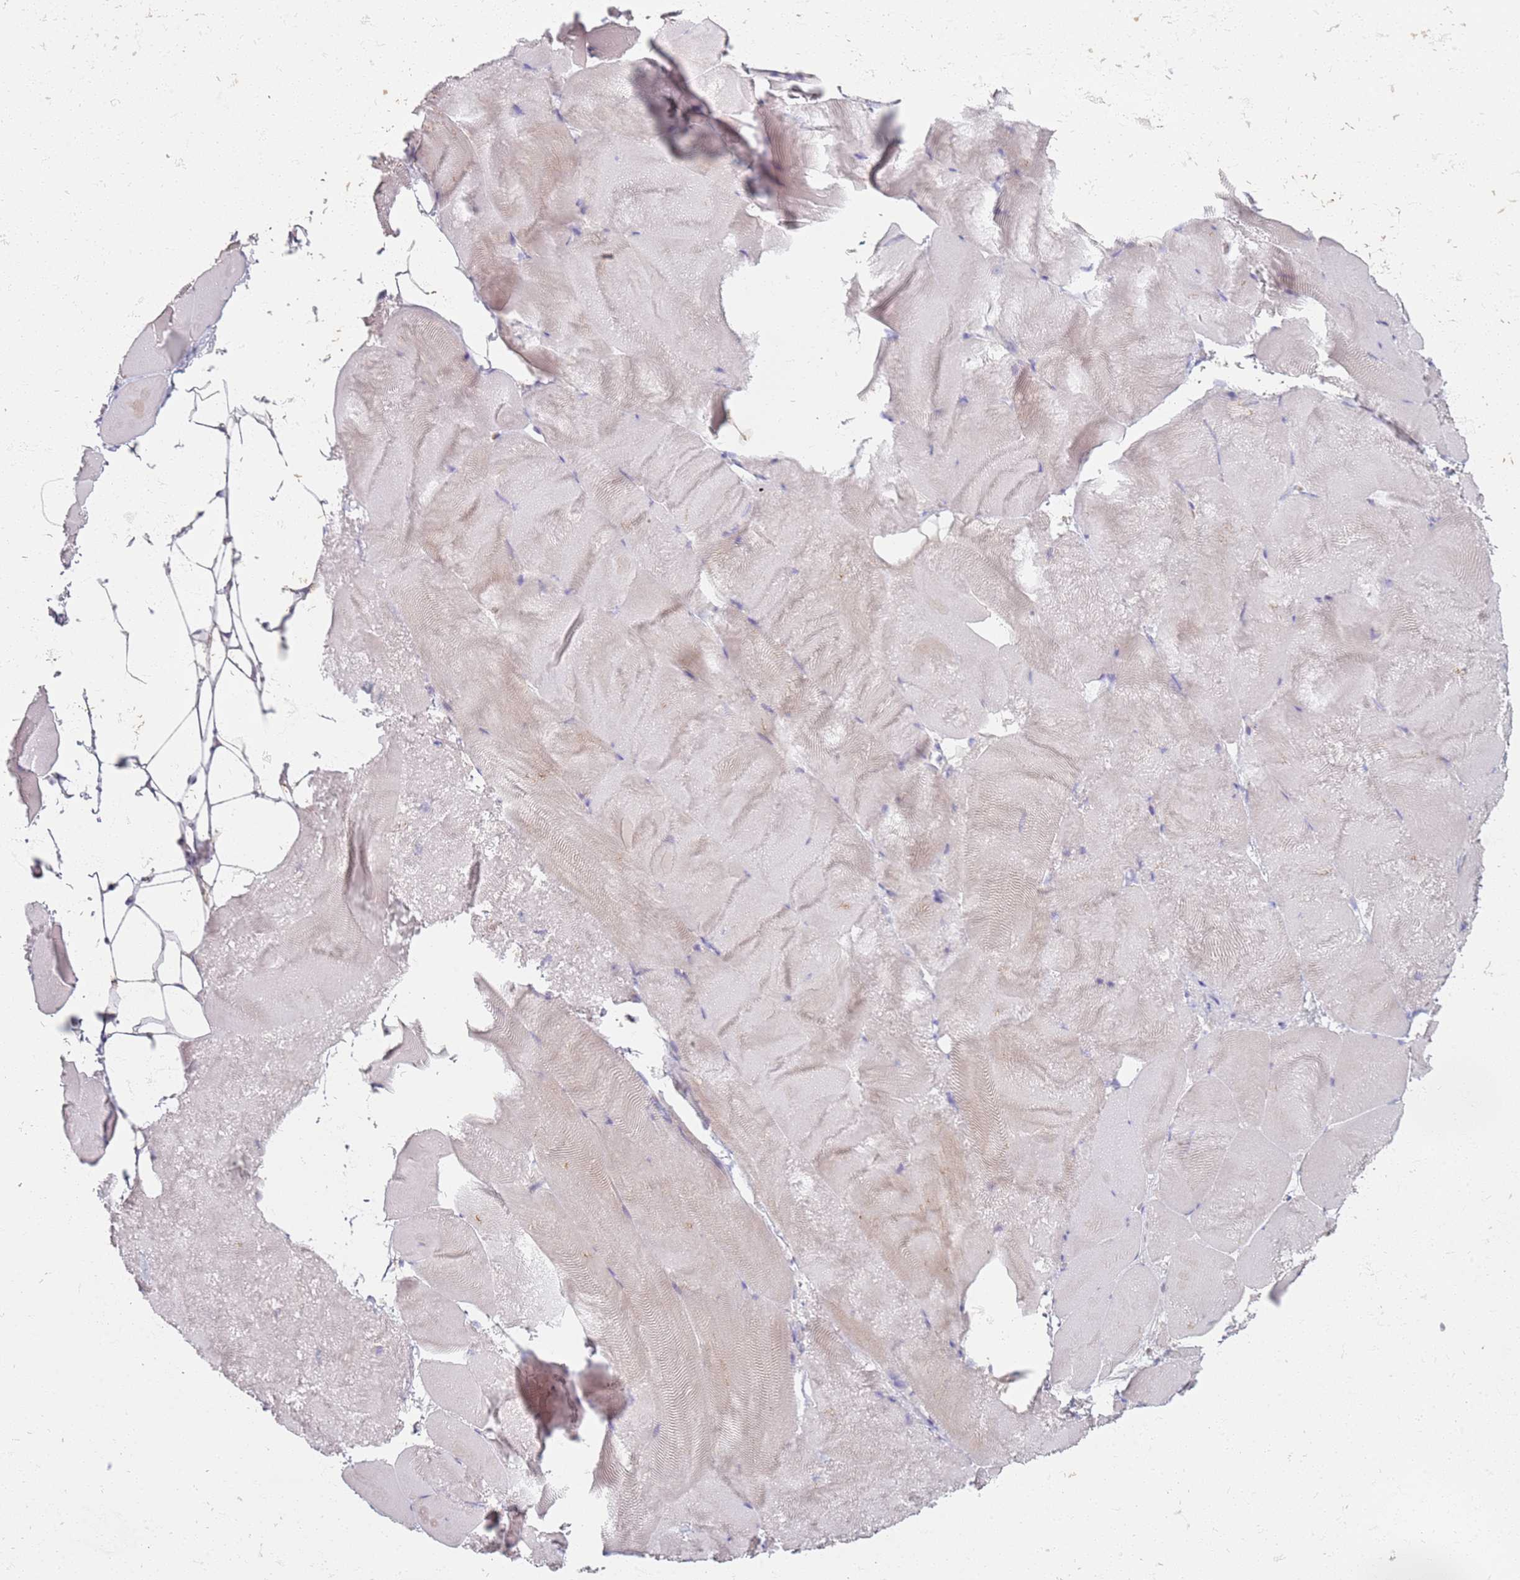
{"staining": {"intensity": "negative", "quantity": "none", "location": "none"}, "tissue": "skeletal muscle", "cell_type": "Myocytes", "image_type": "normal", "snomed": [{"axis": "morphology", "description": "Normal tissue, NOS"}, {"axis": "topography", "description": "Skeletal muscle"}], "caption": "The immunohistochemistry (IHC) photomicrograph has no significant expression in myocytes of skeletal muscle. (DAB (3,3'-diaminobenzidine) IHC, high magnification).", "gene": "CD40LG", "patient": {"sex": "female", "age": 64}}